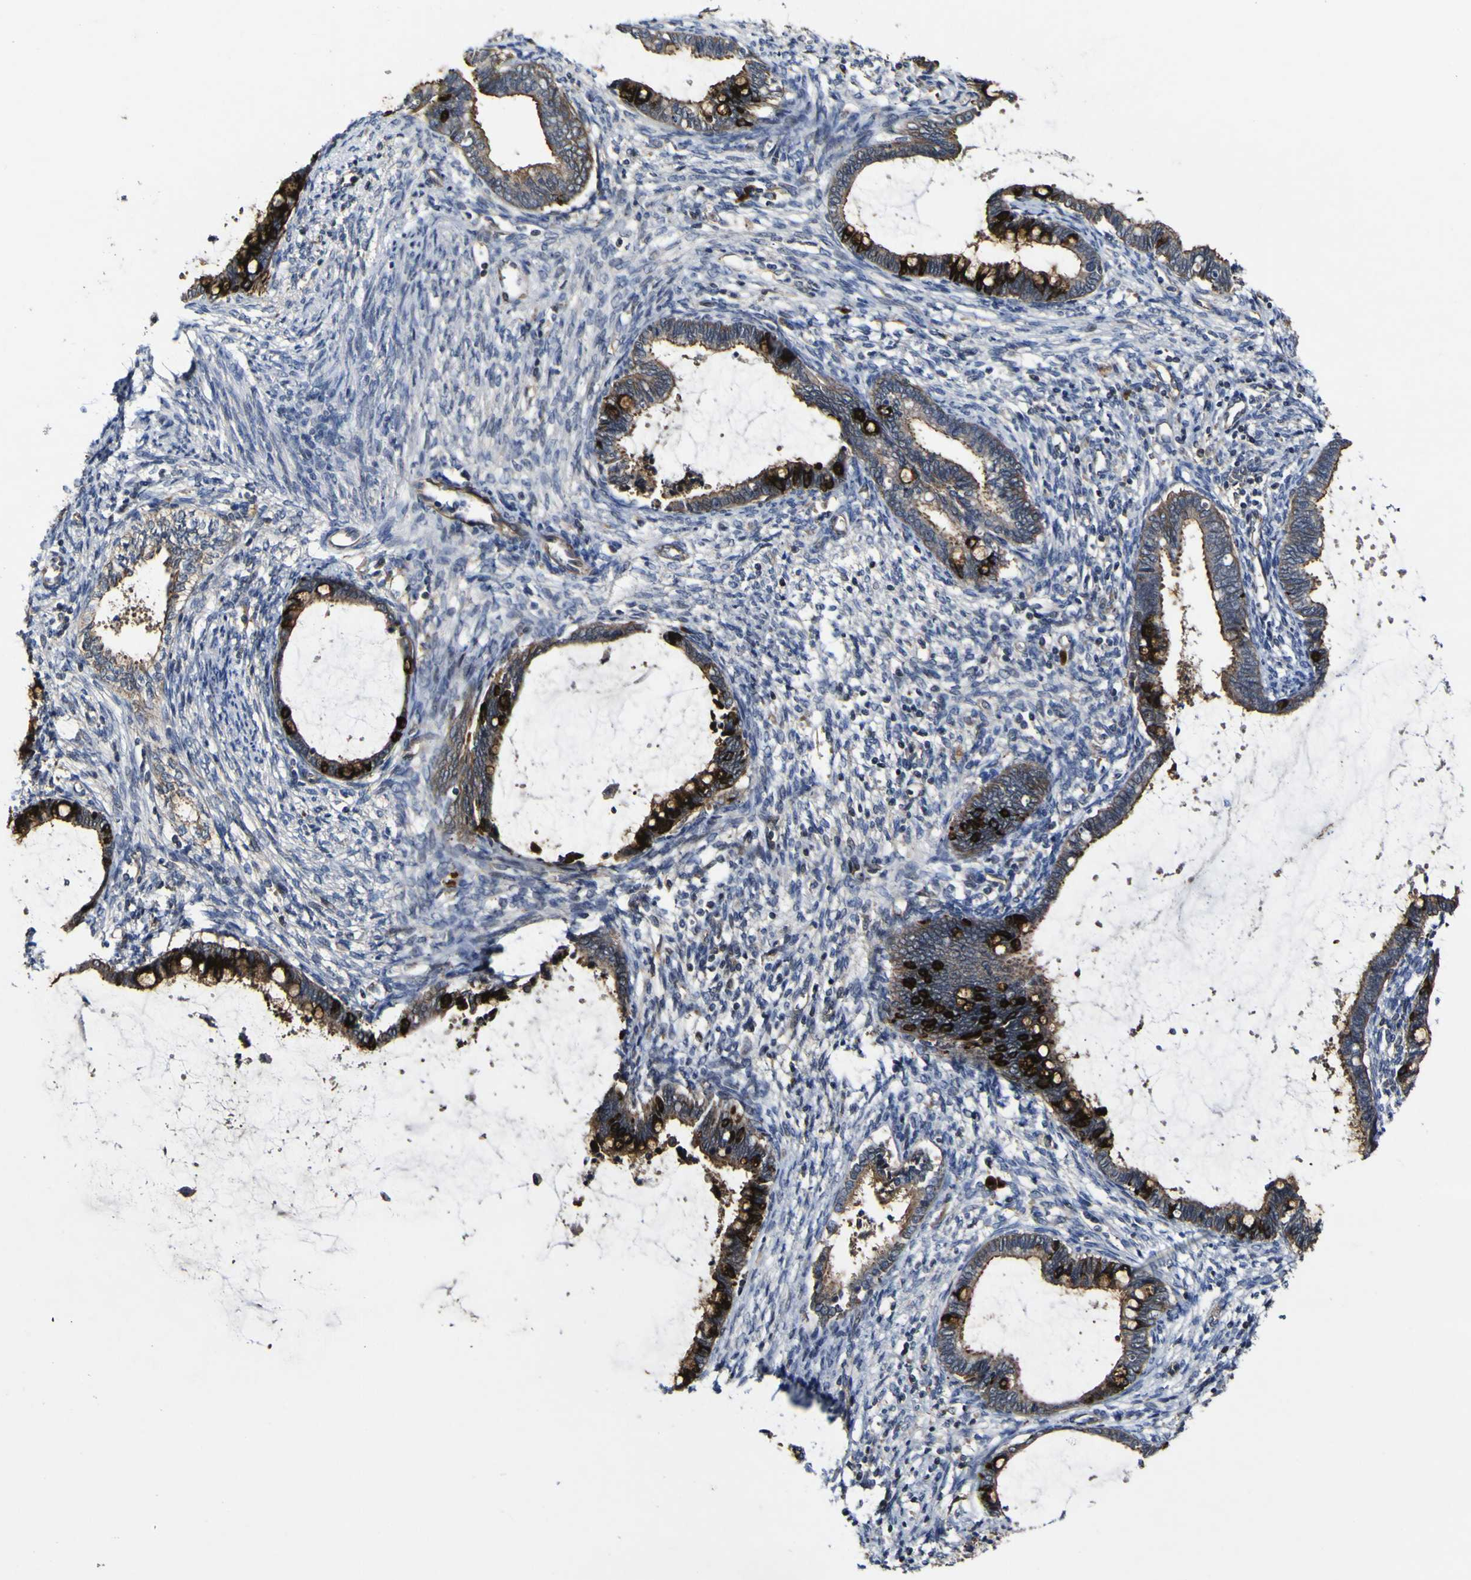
{"staining": {"intensity": "strong", "quantity": "25%-75%", "location": "cytoplasmic/membranous"}, "tissue": "cervical cancer", "cell_type": "Tumor cells", "image_type": "cancer", "snomed": [{"axis": "morphology", "description": "Adenocarcinoma, NOS"}, {"axis": "topography", "description": "Cervix"}], "caption": "A photomicrograph of human cervical cancer (adenocarcinoma) stained for a protein demonstrates strong cytoplasmic/membranous brown staining in tumor cells. (brown staining indicates protein expression, while blue staining denotes nuclei).", "gene": "CCL2", "patient": {"sex": "female", "age": 44}}